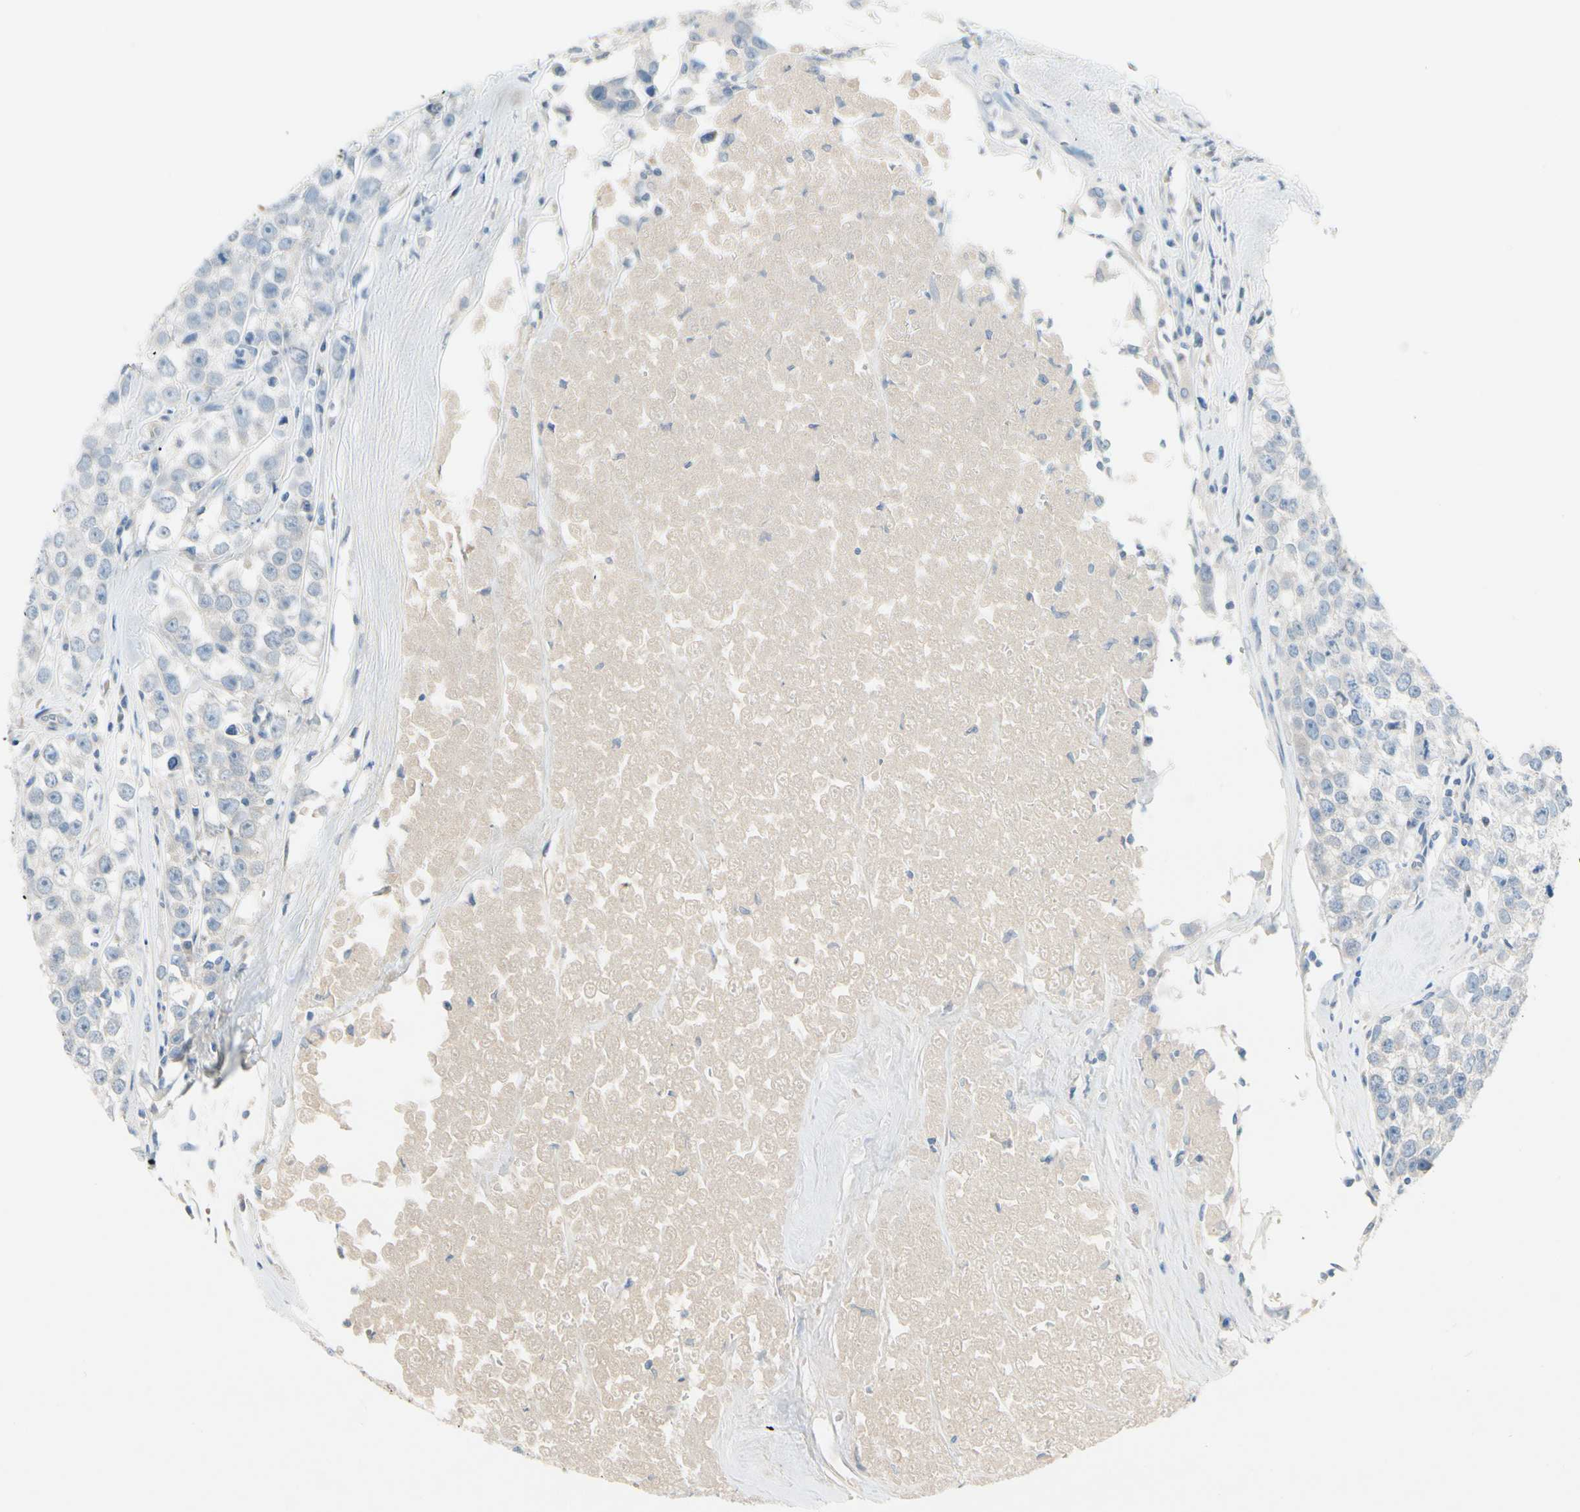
{"staining": {"intensity": "negative", "quantity": "none", "location": "none"}, "tissue": "testis cancer", "cell_type": "Tumor cells", "image_type": "cancer", "snomed": [{"axis": "morphology", "description": "Seminoma, NOS"}, {"axis": "morphology", "description": "Carcinoma, Embryonal, NOS"}, {"axis": "topography", "description": "Testis"}], "caption": "Image shows no protein positivity in tumor cells of seminoma (testis) tissue. (Brightfield microscopy of DAB immunohistochemistry (IHC) at high magnification).", "gene": "CNDP1", "patient": {"sex": "male", "age": 52}}